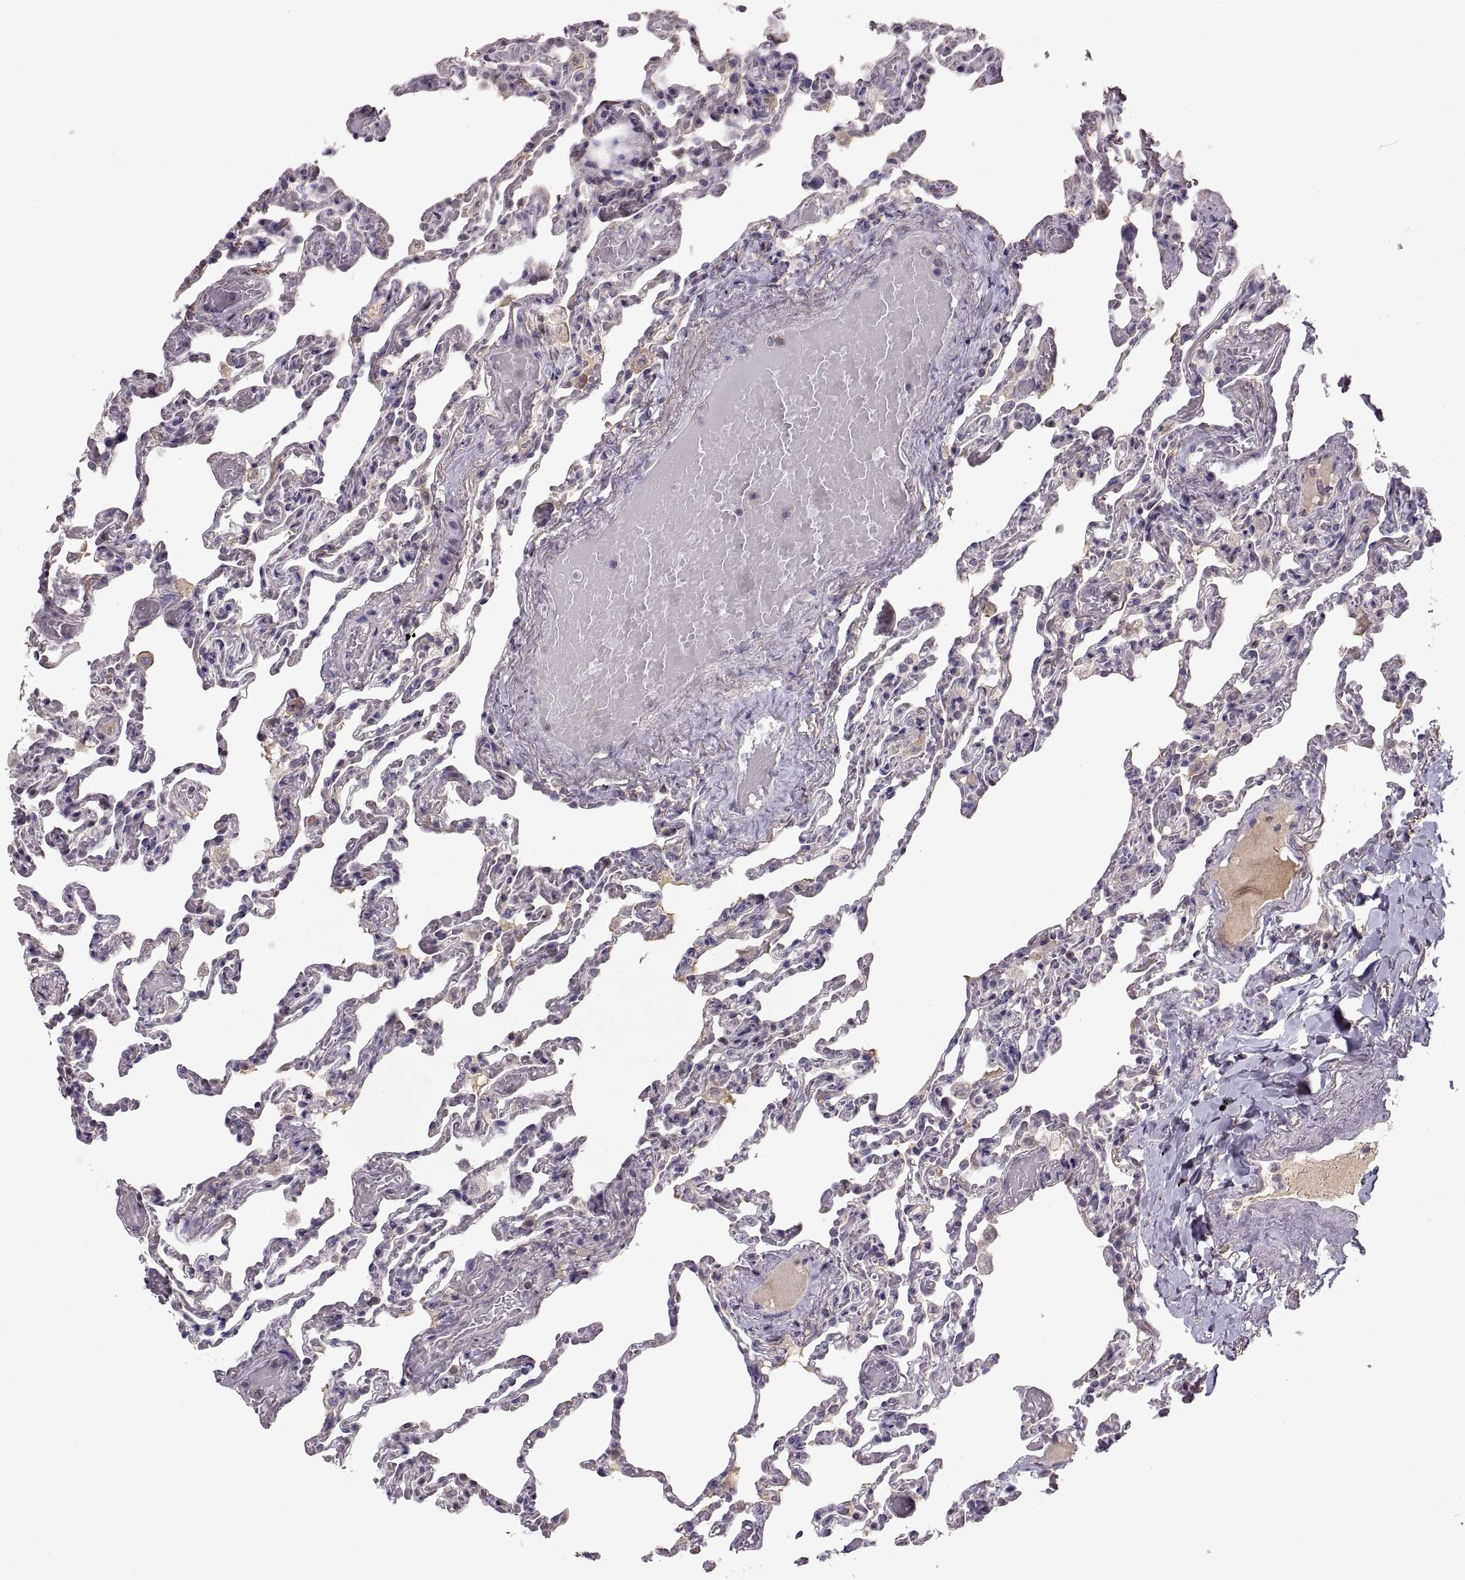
{"staining": {"intensity": "negative", "quantity": "none", "location": "none"}, "tissue": "lung", "cell_type": "Alveolar cells", "image_type": "normal", "snomed": [{"axis": "morphology", "description": "Normal tissue, NOS"}, {"axis": "topography", "description": "Lung"}], "caption": "Alveolar cells show no significant staining in benign lung.", "gene": "ADAM11", "patient": {"sex": "female", "age": 43}}